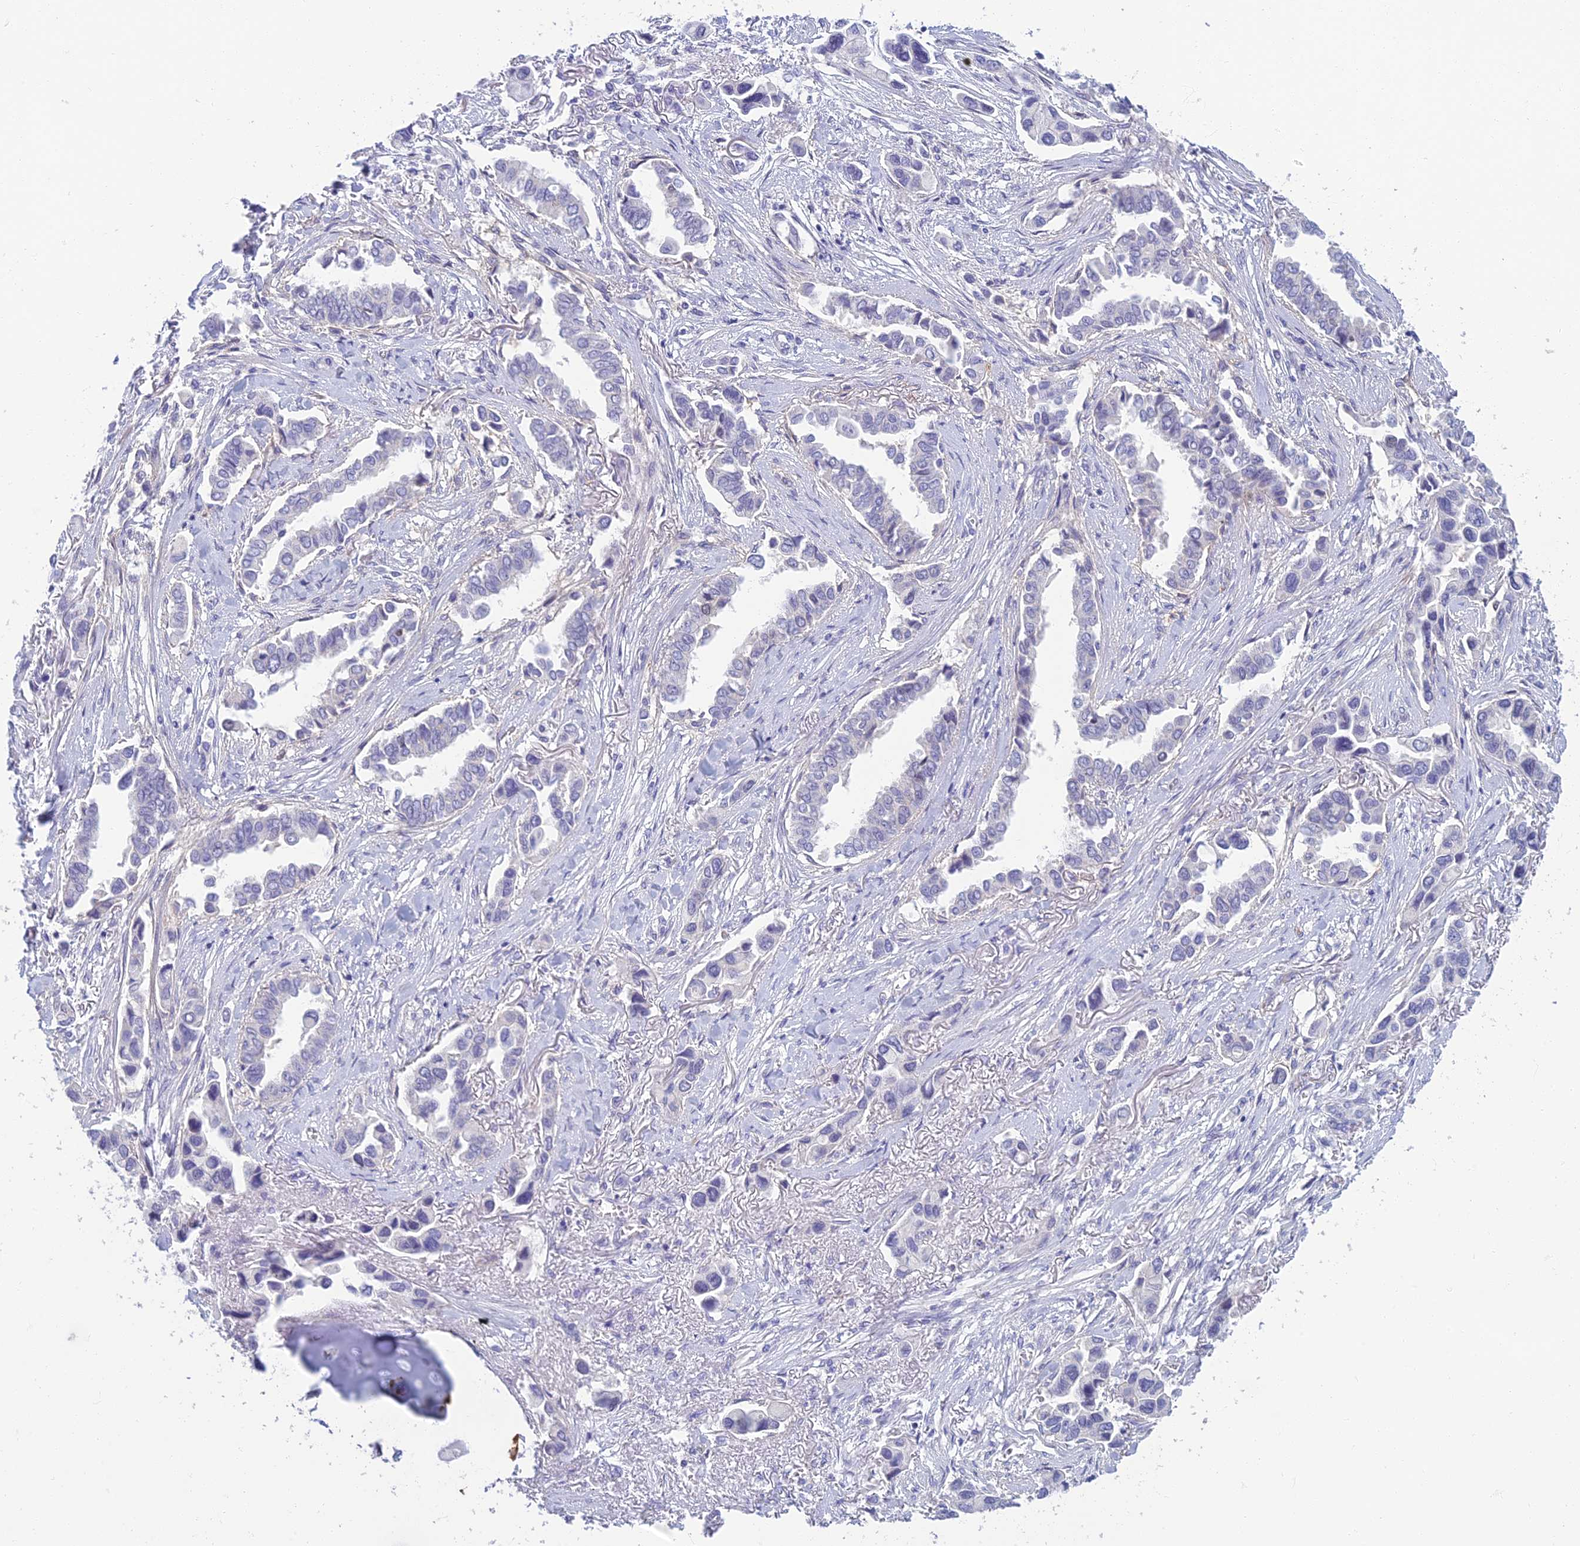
{"staining": {"intensity": "negative", "quantity": "none", "location": "none"}, "tissue": "lung cancer", "cell_type": "Tumor cells", "image_type": "cancer", "snomed": [{"axis": "morphology", "description": "Adenocarcinoma, NOS"}, {"axis": "topography", "description": "Lung"}], "caption": "Immunohistochemistry (IHC) image of neoplastic tissue: human lung cancer (adenocarcinoma) stained with DAB exhibits no significant protein positivity in tumor cells.", "gene": "NEURL1", "patient": {"sex": "female", "age": 76}}